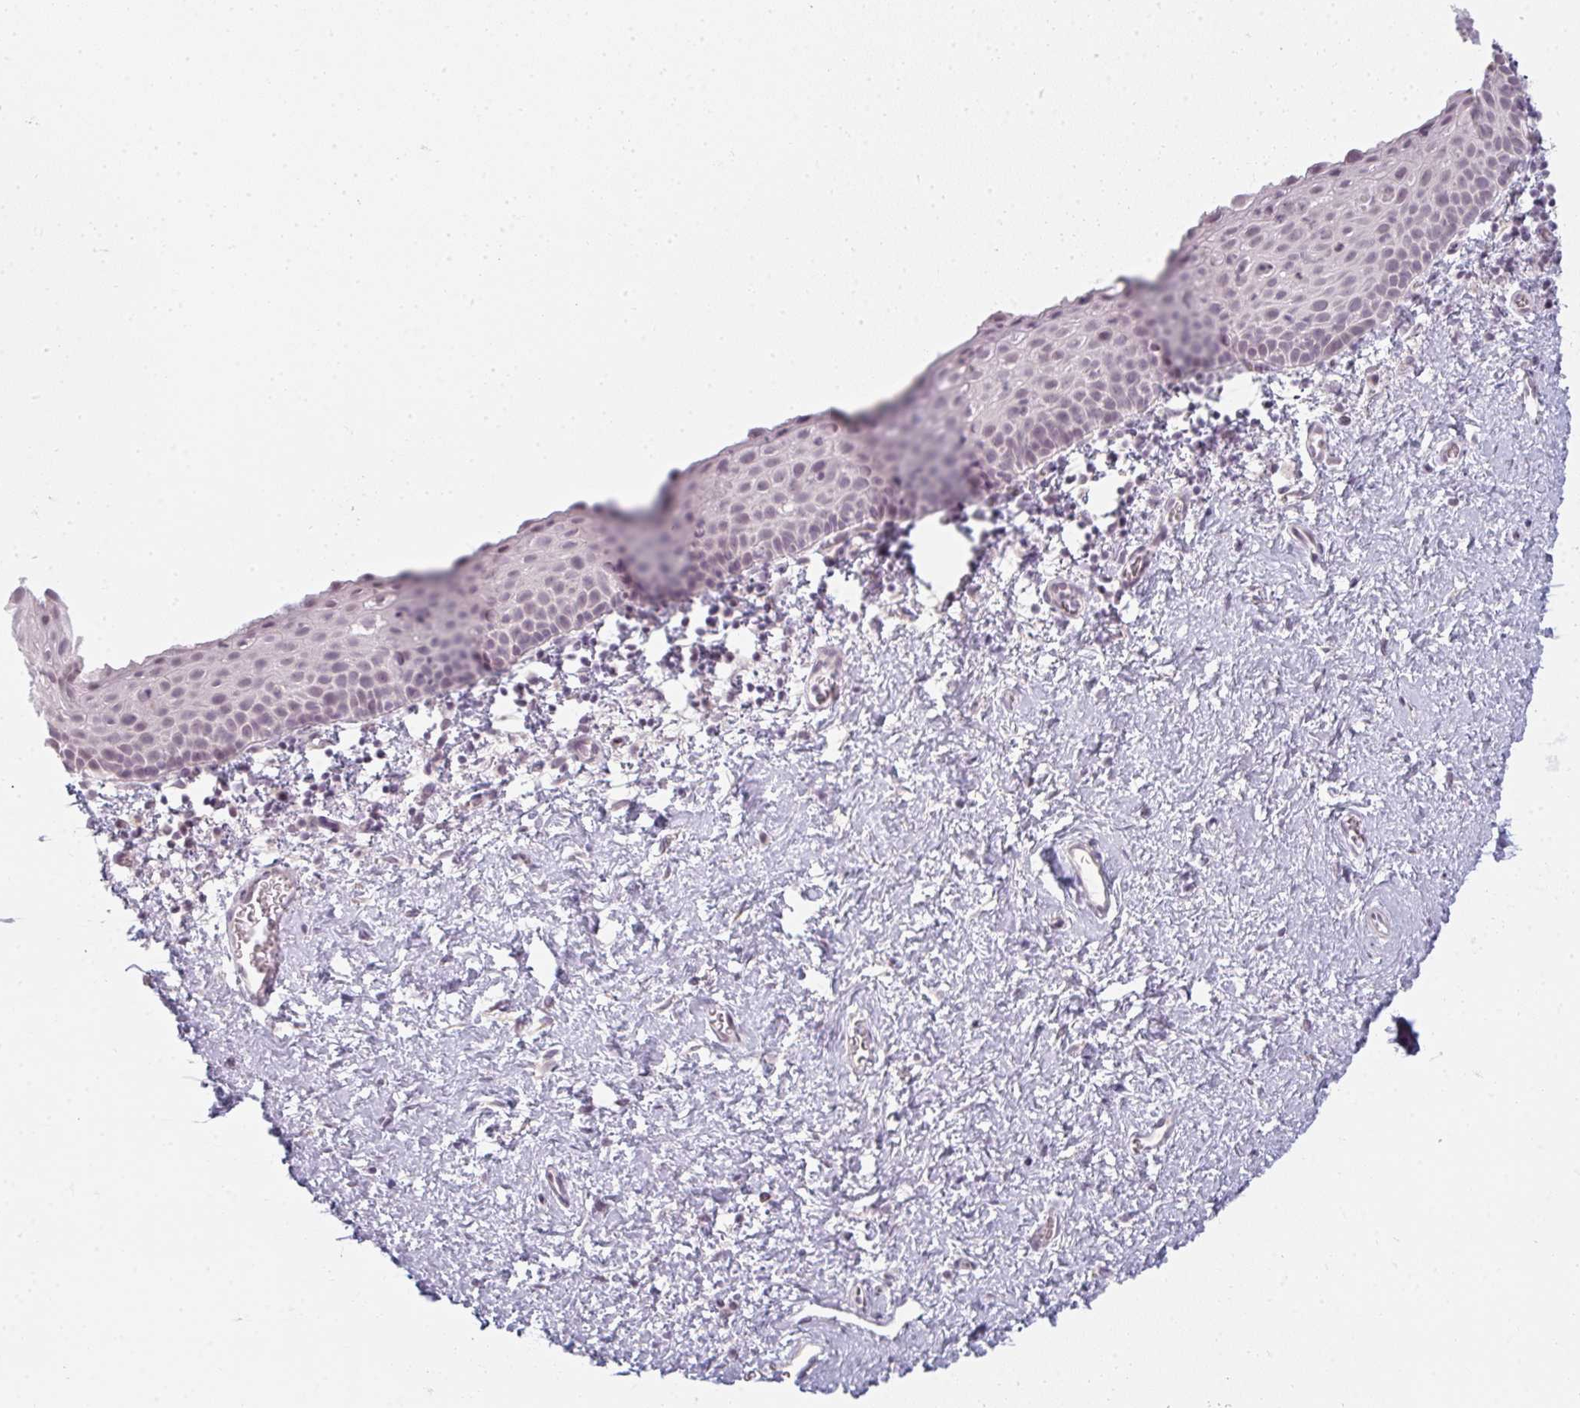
{"staining": {"intensity": "weak", "quantity": "<25%", "location": "nuclear"}, "tissue": "vagina", "cell_type": "Squamous epithelial cells", "image_type": "normal", "snomed": [{"axis": "morphology", "description": "Normal tissue, NOS"}, {"axis": "topography", "description": "Vagina"}], "caption": "A high-resolution image shows IHC staining of unremarkable vagina, which displays no significant staining in squamous epithelial cells.", "gene": "RBBP6", "patient": {"sex": "female", "age": 61}}